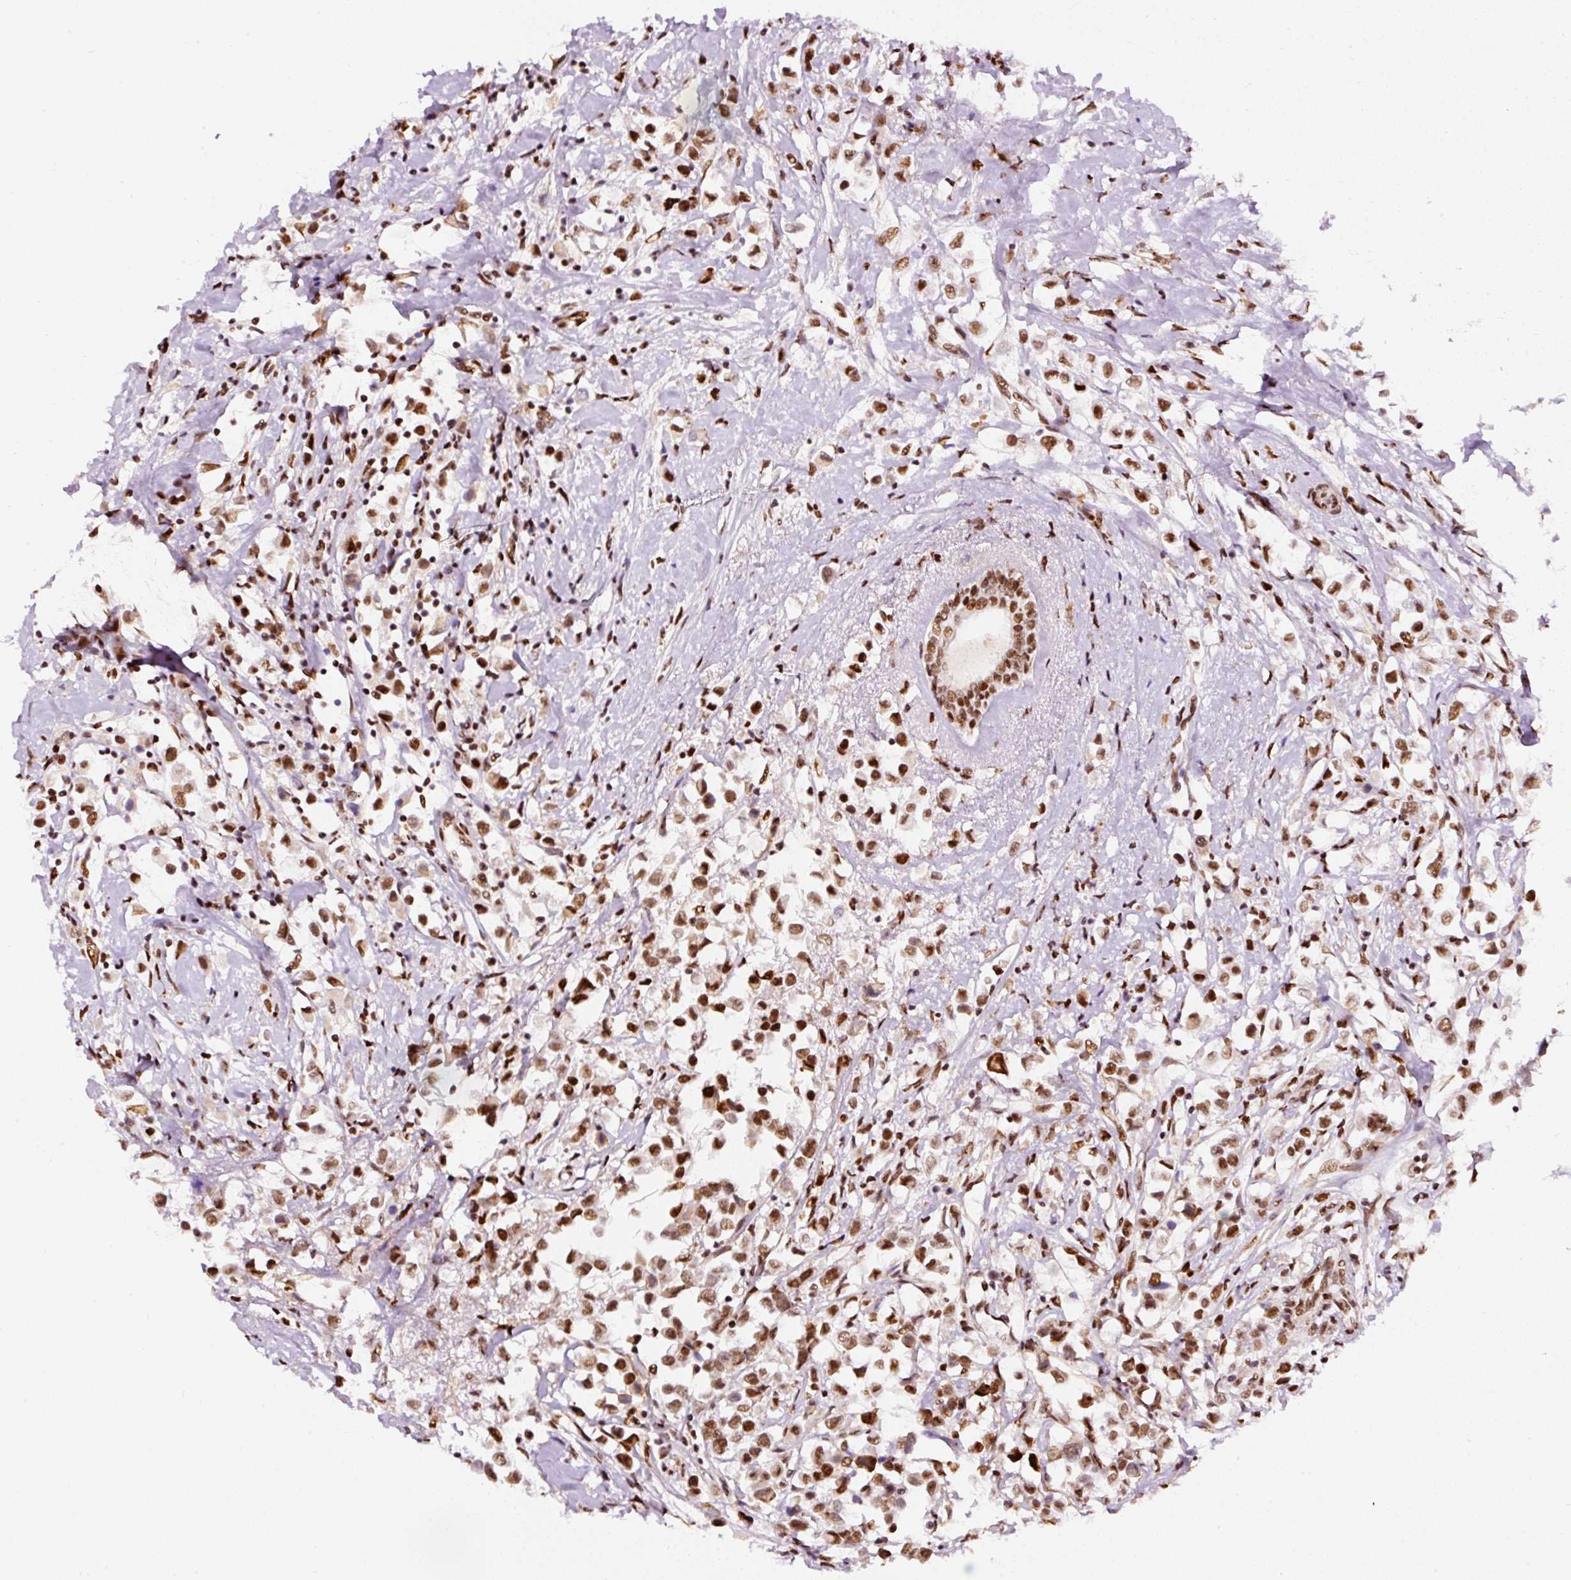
{"staining": {"intensity": "strong", "quantity": ">75%", "location": "nuclear"}, "tissue": "breast cancer", "cell_type": "Tumor cells", "image_type": "cancer", "snomed": [{"axis": "morphology", "description": "Duct carcinoma"}, {"axis": "topography", "description": "Breast"}], "caption": "Breast infiltrating ductal carcinoma stained with immunohistochemistry (IHC) shows strong nuclear staining in about >75% of tumor cells.", "gene": "HNRNPC", "patient": {"sex": "female", "age": 61}}